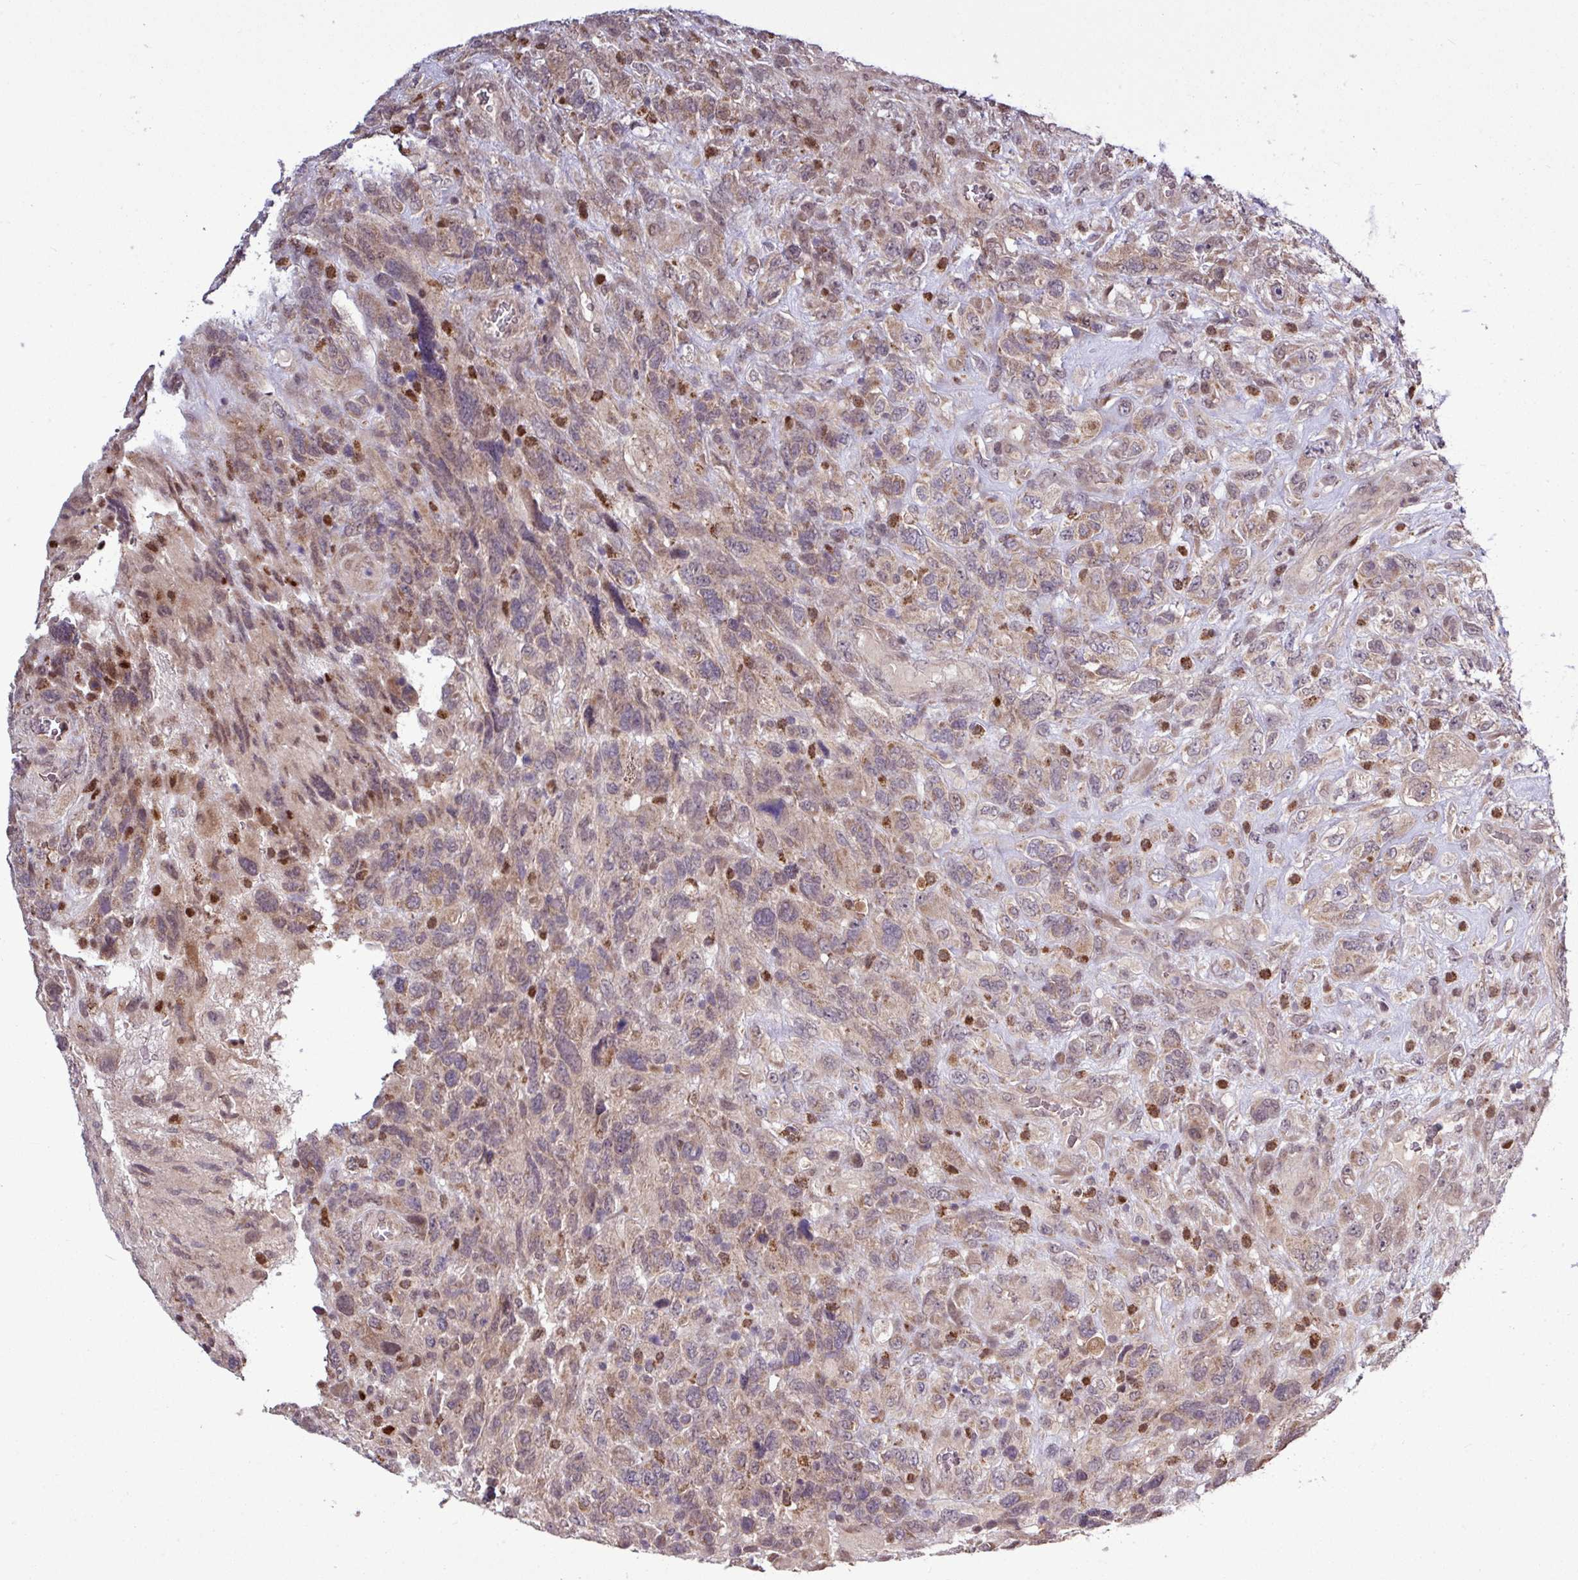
{"staining": {"intensity": "moderate", "quantity": ">75%", "location": "cytoplasmic/membranous,nuclear"}, "tissue": "glioma", "cell_type": "Tumor cells", "image_type": "cancer", "snomed": [{"axis": "morphology", "description": "Glioma, malignant, High grade"}, {"axis": "topography", "description": "Brain"}], "caption": "Human glioma stained with a protein marker shows moderate staining in tumor cells.", "gene": "SKIC2", "patient": {"sex": "male", "age": 61}}